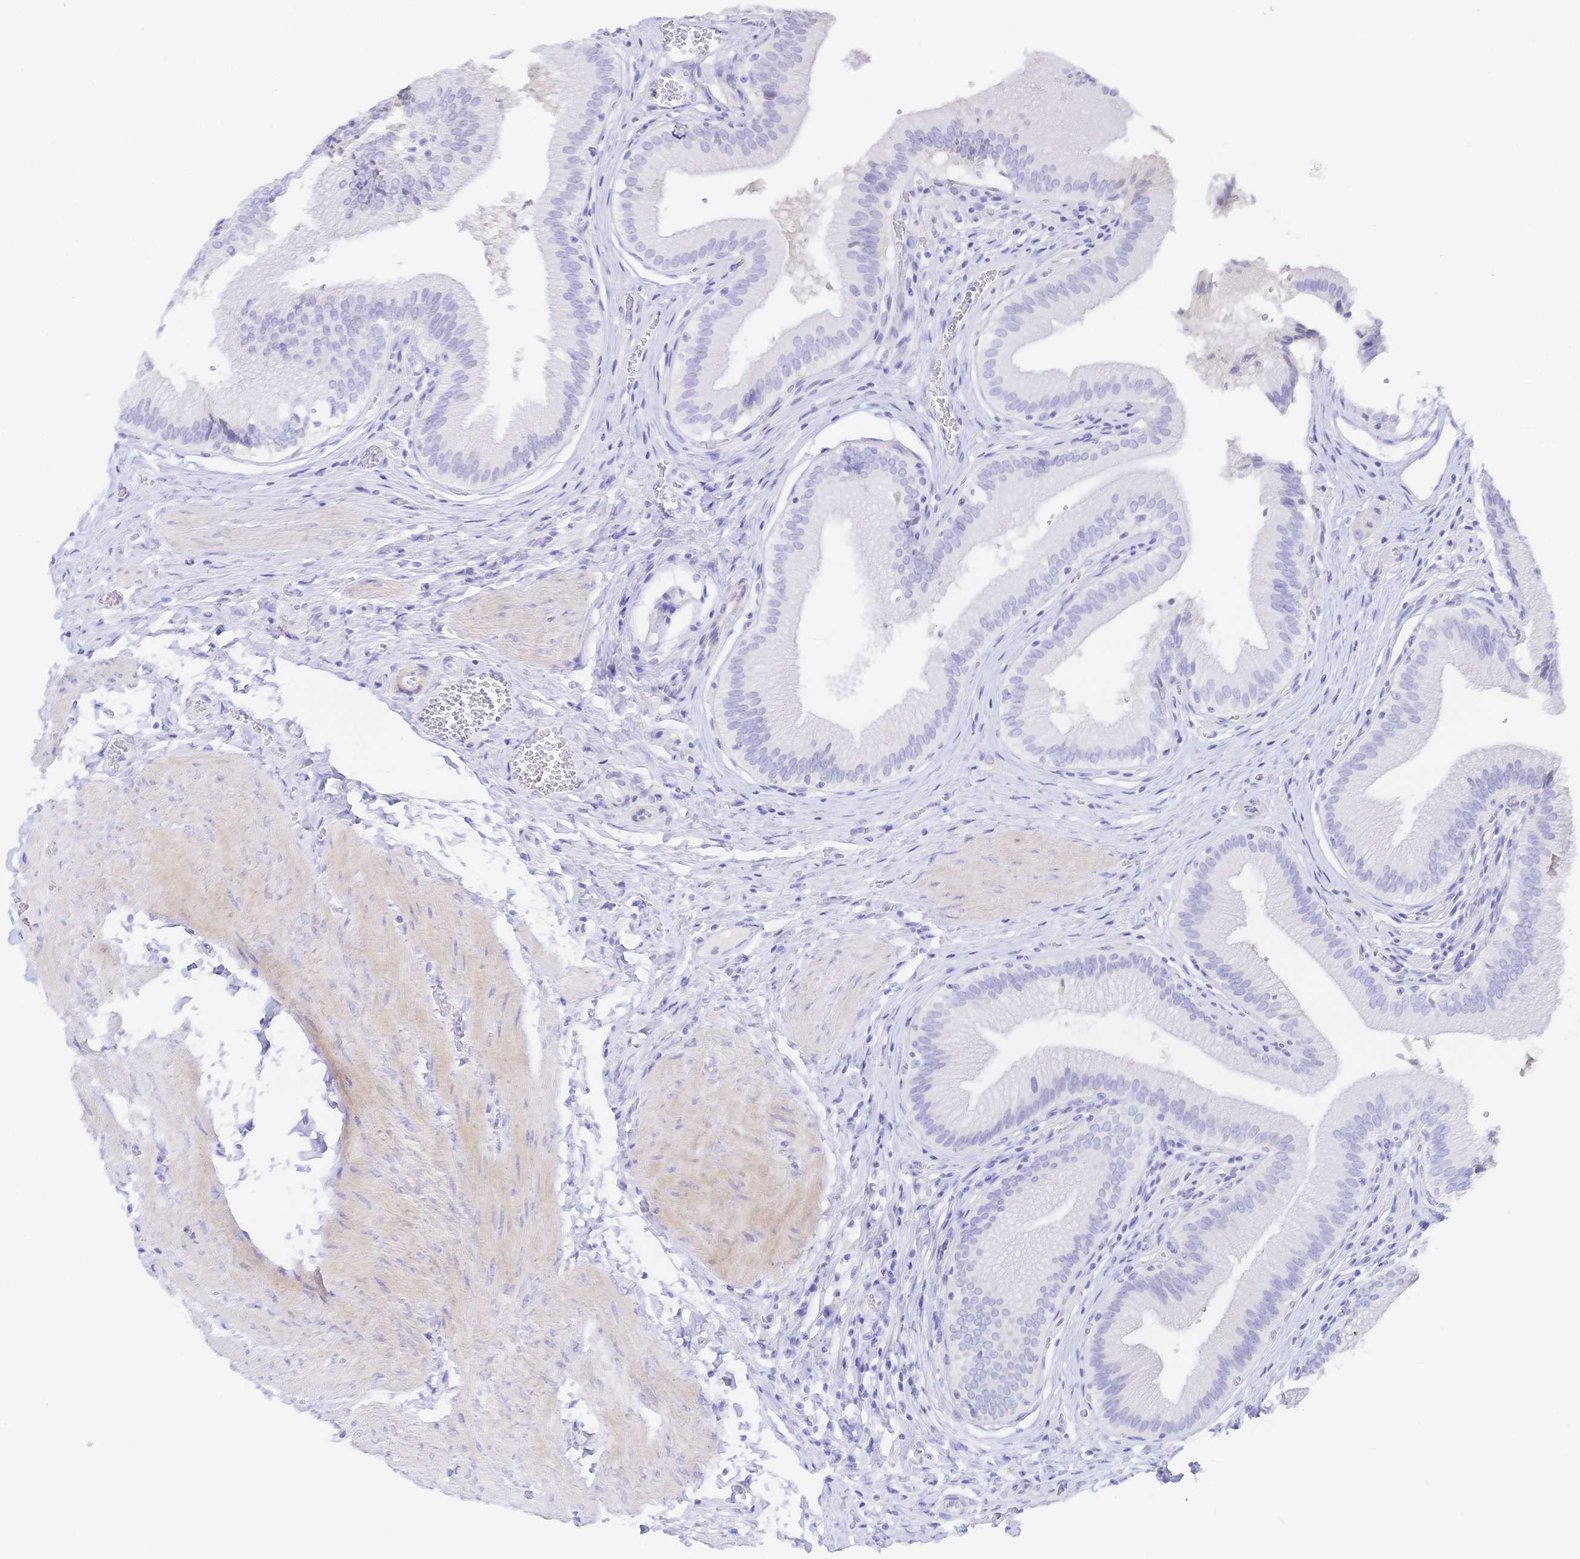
{"staining": {"intensity": "negative", "quantity": "none", "location": "none"}, "tissue": "gallbladder", "cell_type": "Glandular cells", "image_type": "normal", "snomed": [{"axis": "morphology", "description": "Normal tissue, NOS"}, {"axis": "topography", "description": "Gallbladder"}, {"axis": "topography", "description": "Peripheral nerve tissue"}], "caption": "The photomicrograph exhibits no staining of glandular cells in benign gallbladder.", "gene": "KCNH6", "patient": {"sex": "male", "age": 17}}